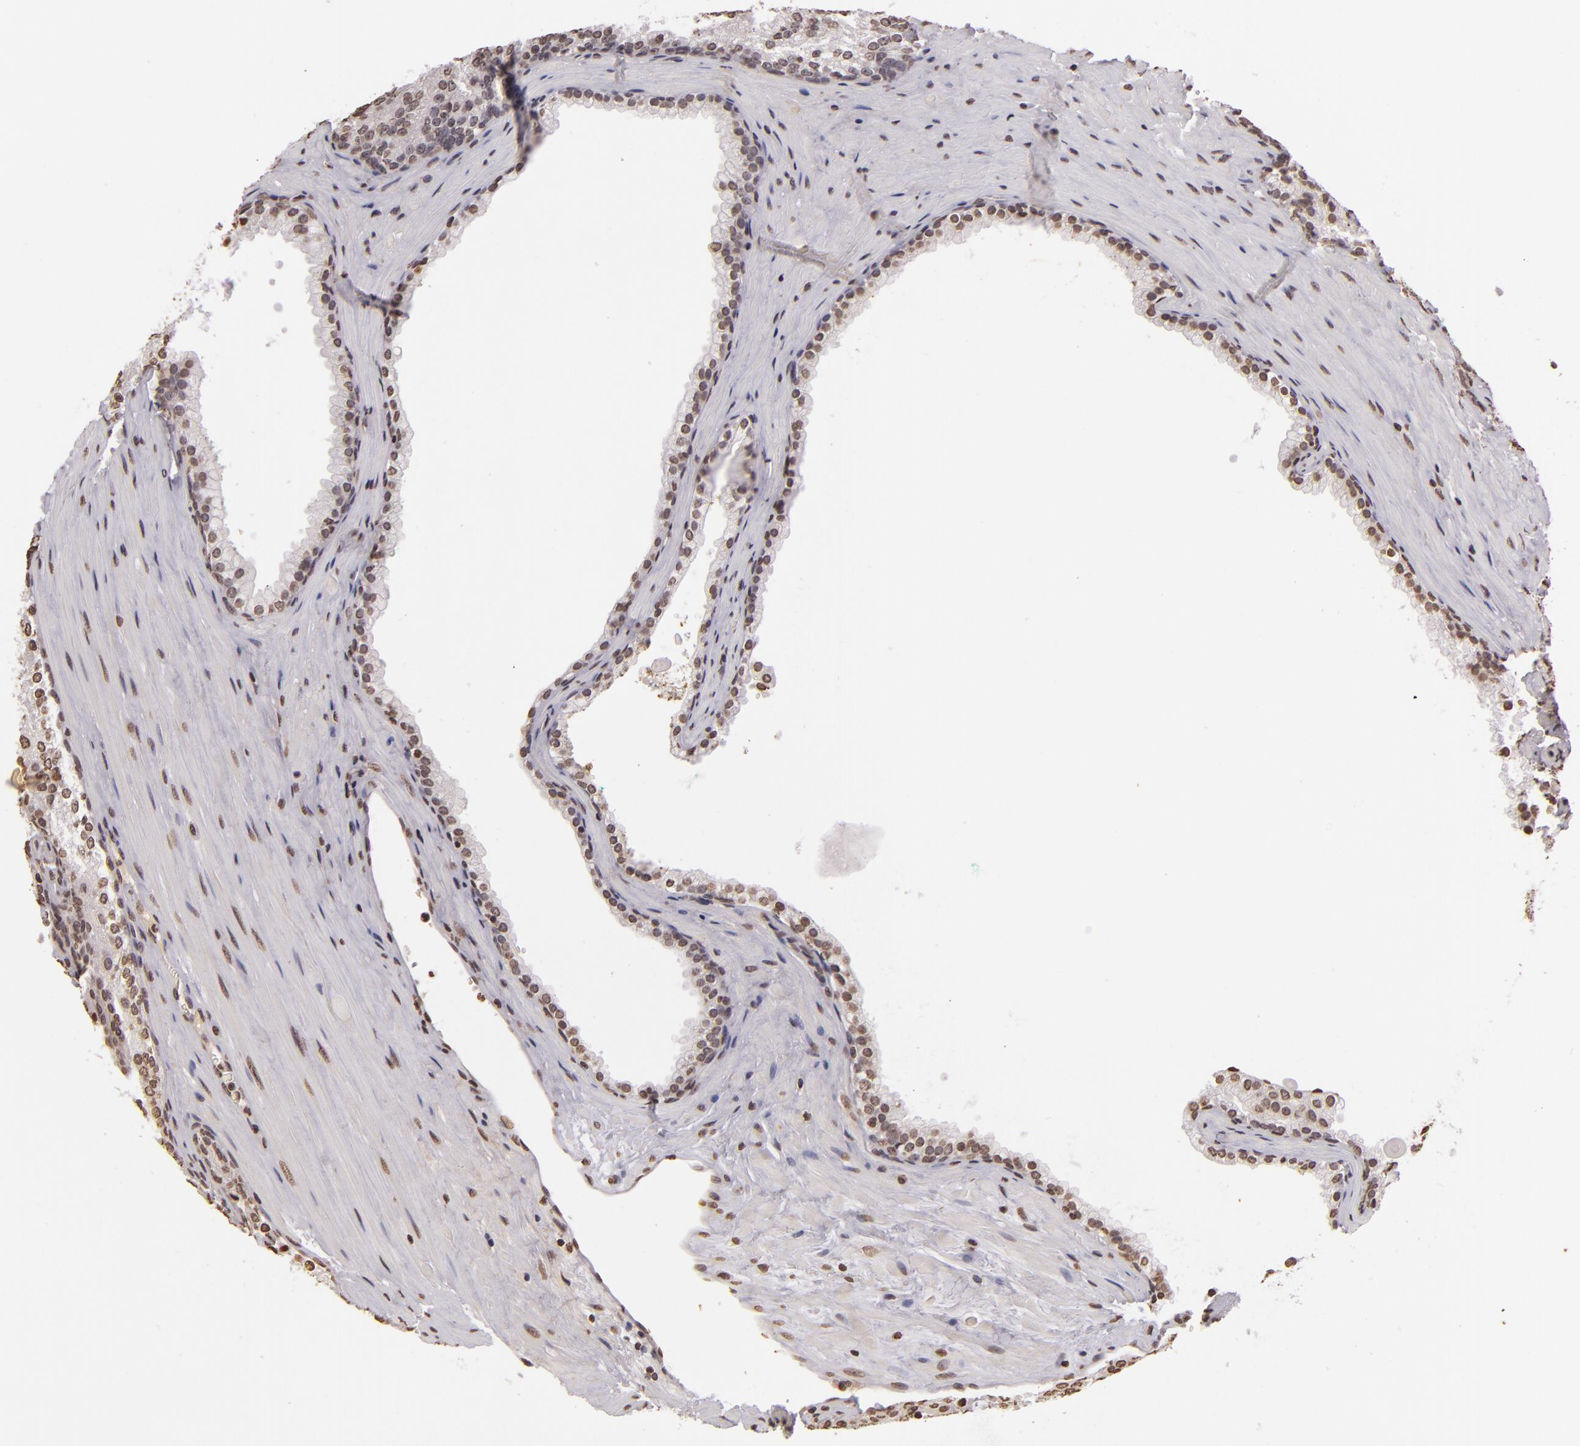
{"staining": {"intensity": "weak", "quantity": ">75%", "location": "nuclear"}, "tissue": "prostate cancer", "cell_type": "Tumor cells", "image_type": "cancer", "snomed": [{"axis": "morphology", "description": "Adenocarcinoma, Medium grade"}, {"axis": "topography", "description": "Prostate"}], "caption": "Immunohistochemical staining of human prostate cancer (adenocarcinoma (medium-grade)) displays weak nuclear protein expression in approximately >75% of tumor cells. The staining was performed using DAB (3,3'-diaminobenzidine), with brown indicating positive protein expression. Nuclei are stained blue with hematoxylin.", "gene": "THRB", "patient": {"sex": "male", "age": 72}}